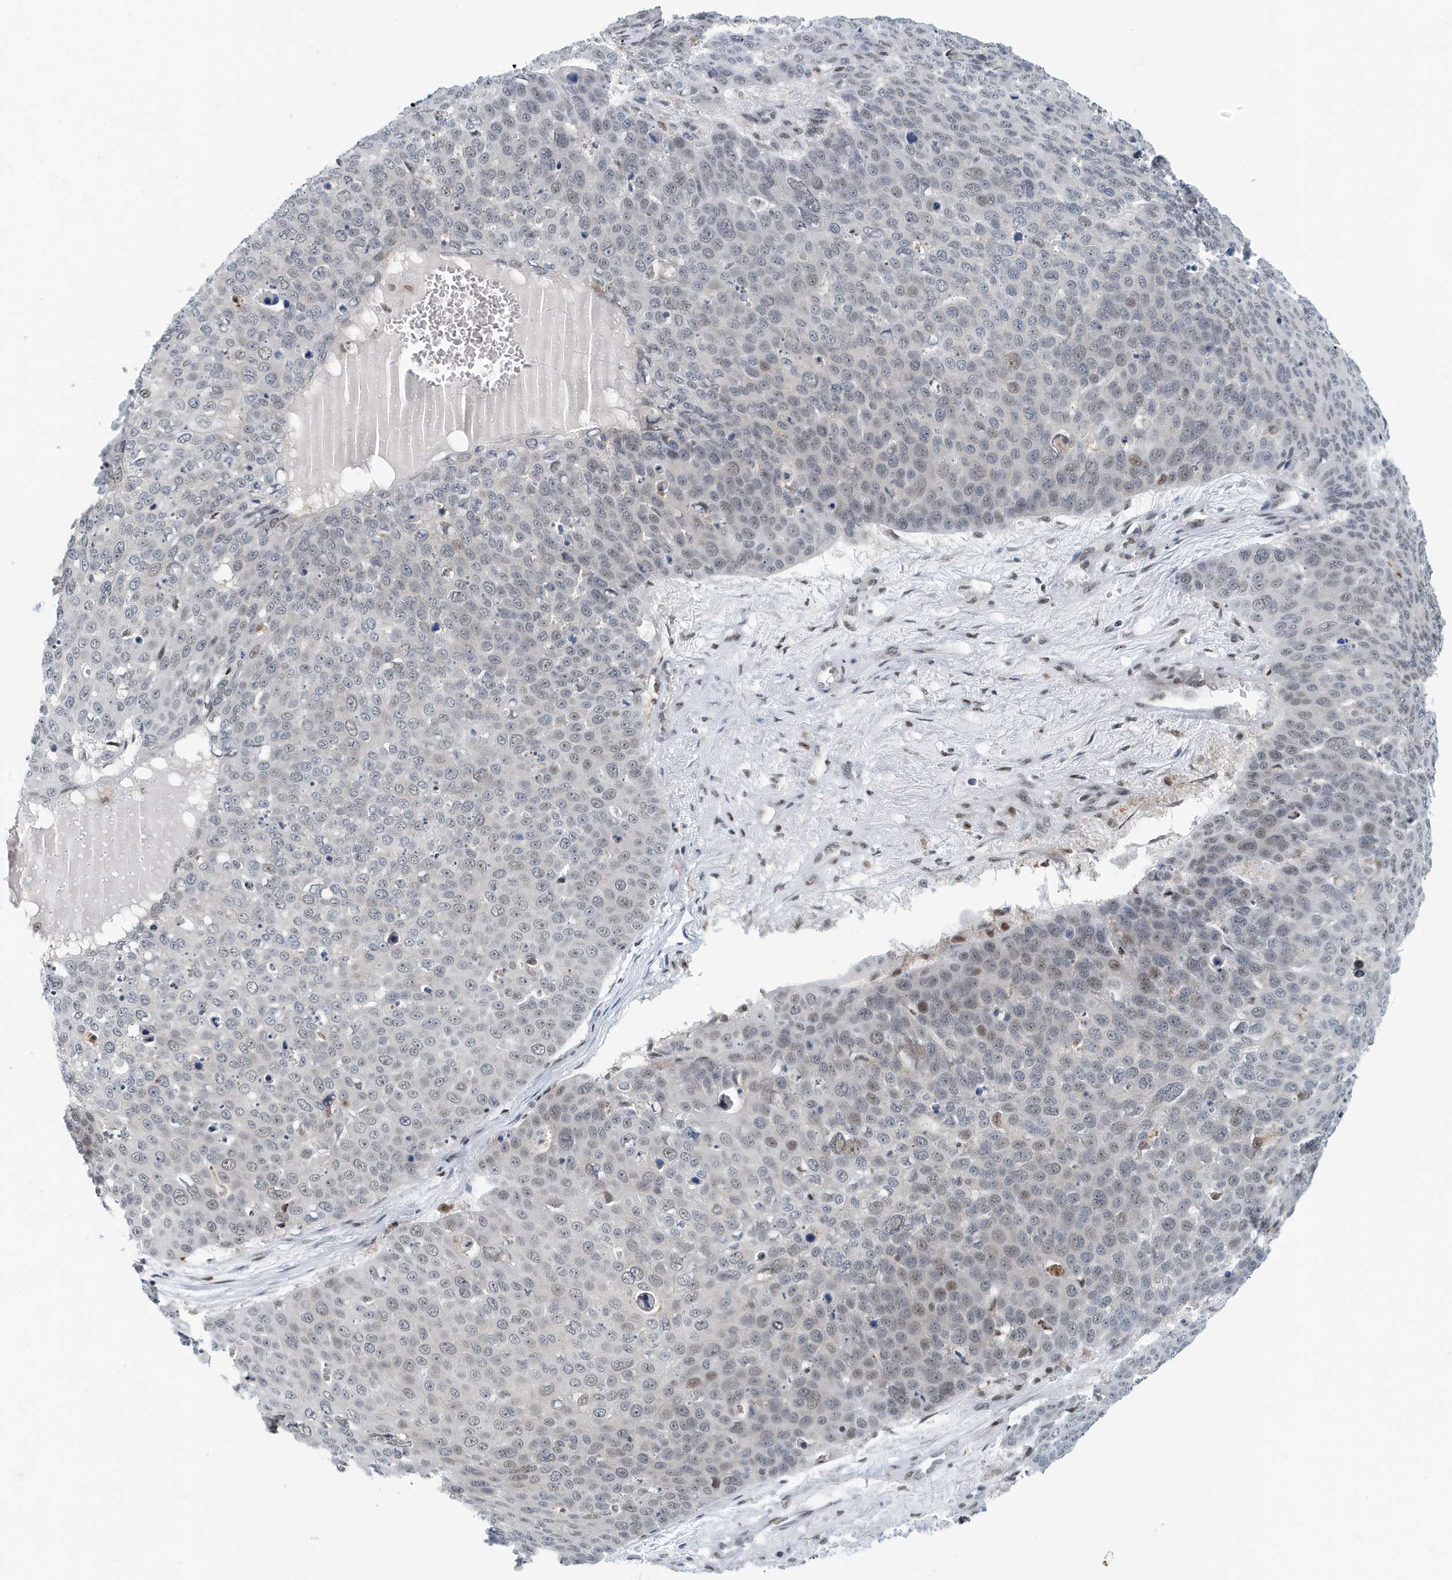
{"staining": {"intensity": "weak", "quantity": "25%-75%", "location": "nuclear"}, "tissue": "skin cancer", "cell_type": "Tumor cells", "image_type": "cancer", "snomed": [{"axis": "morphology", "description": "Squamous cell carcinoma, NOS"}, {"axis": "topography", "description": "Skin"}], "caption": "The immunohistochemical stain highlights weak nuclear positivity in tumor cells of squamous cell carcinoma (skin) tissue.", "gene": "KIF15", "patient": {"sex": "male", "age": 71}}